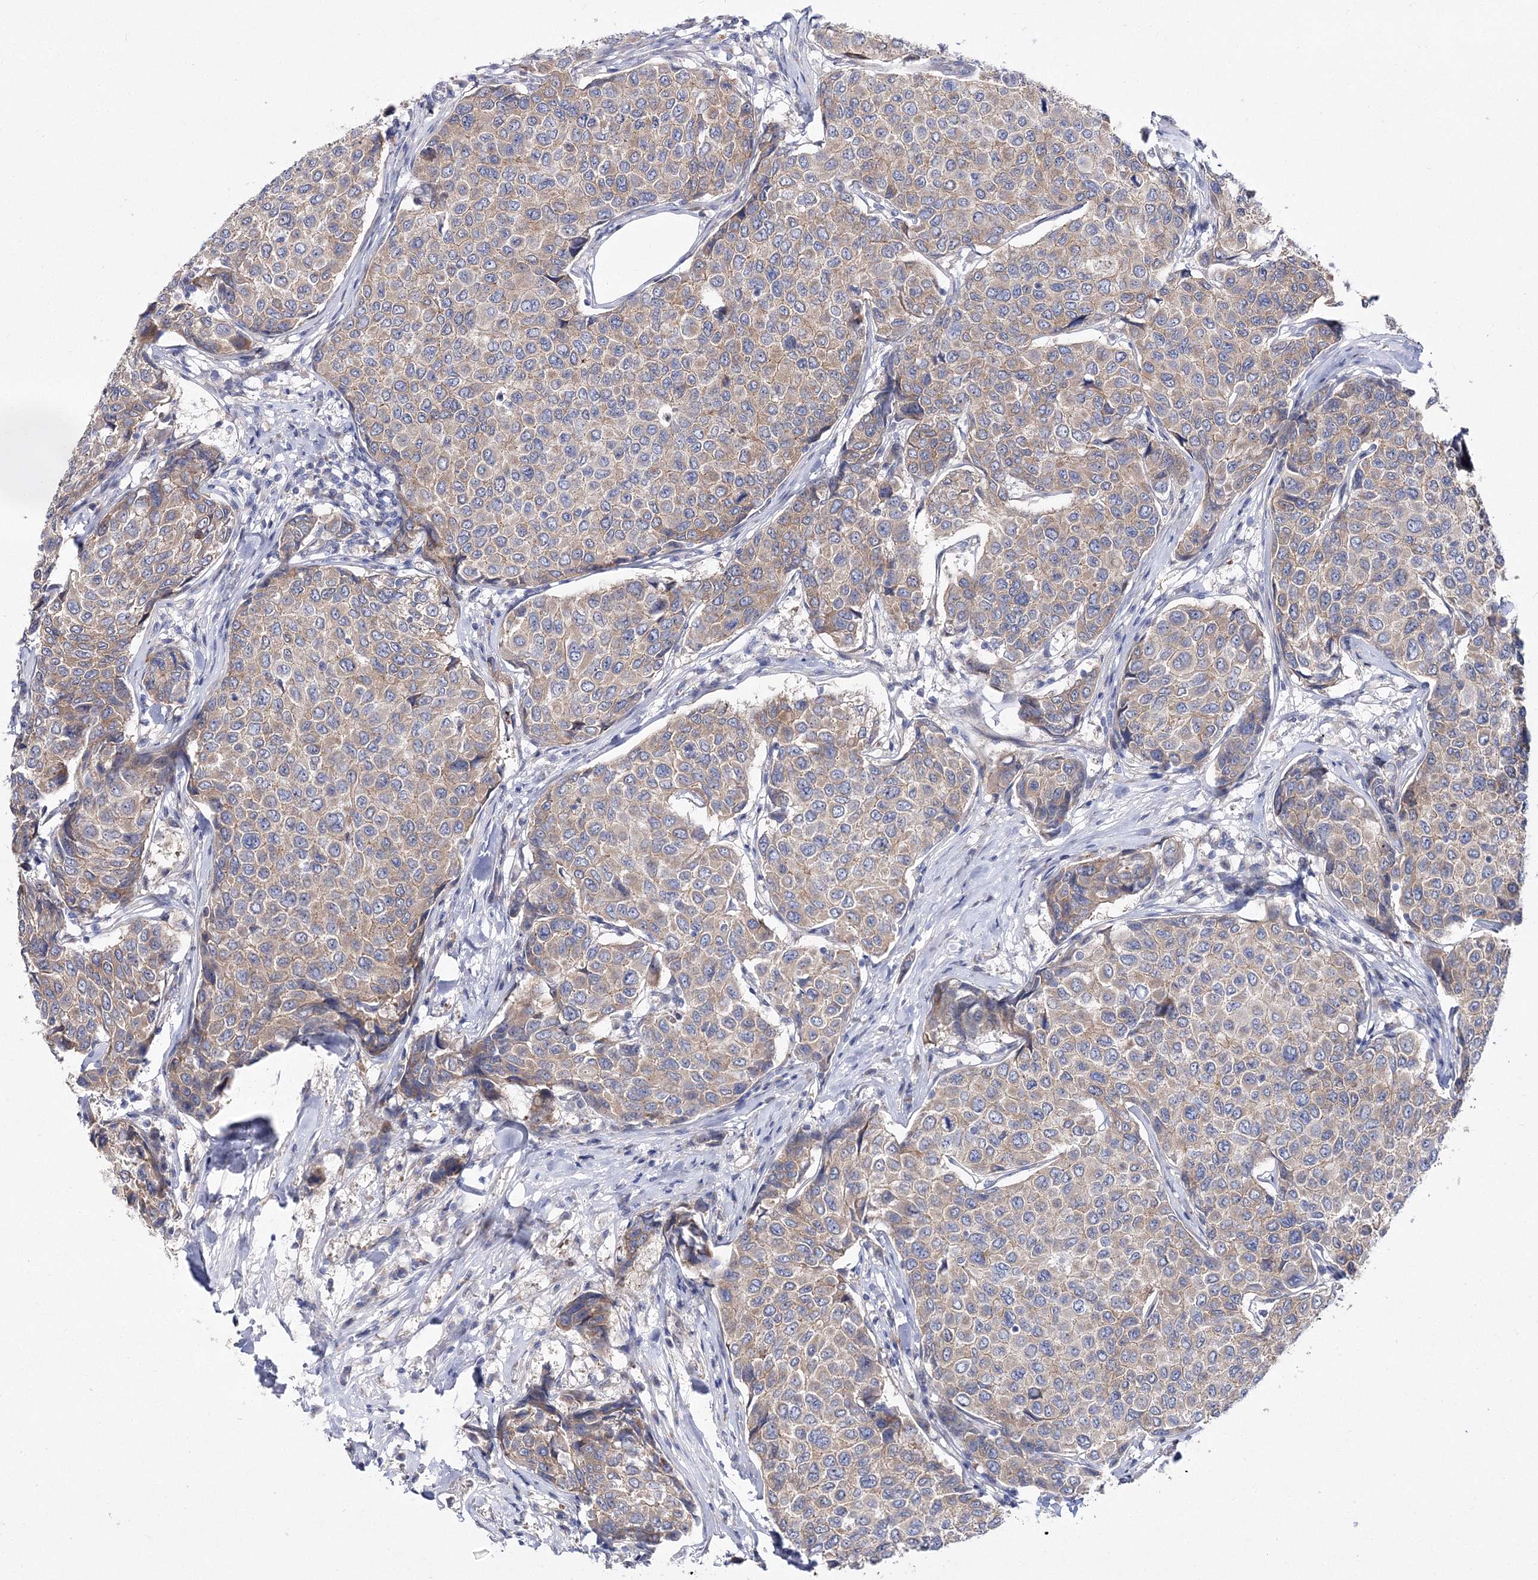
{"staining": {"intensity": "weak", "quantity": ">75%", "location": "cytoplasmic/membranous"}, "tissue": "breast cancer", "cell_type": "Tumor cells", "image_type": "cancer", "snomed": [{"axis": "morphology", "description": "Duct carcinoma"}, {"axis": "topography", "description": "Breast"}], "caption": "Immunohistochemical staining of infiltrating ductal carcinoma (breast) demonstrates low levels of weak cytoplasmic/membranous protein expression in approximately >75% of tumor cells.", "gene": "ARHGAP32", "patient": {"sex": "female", "age": 55}}